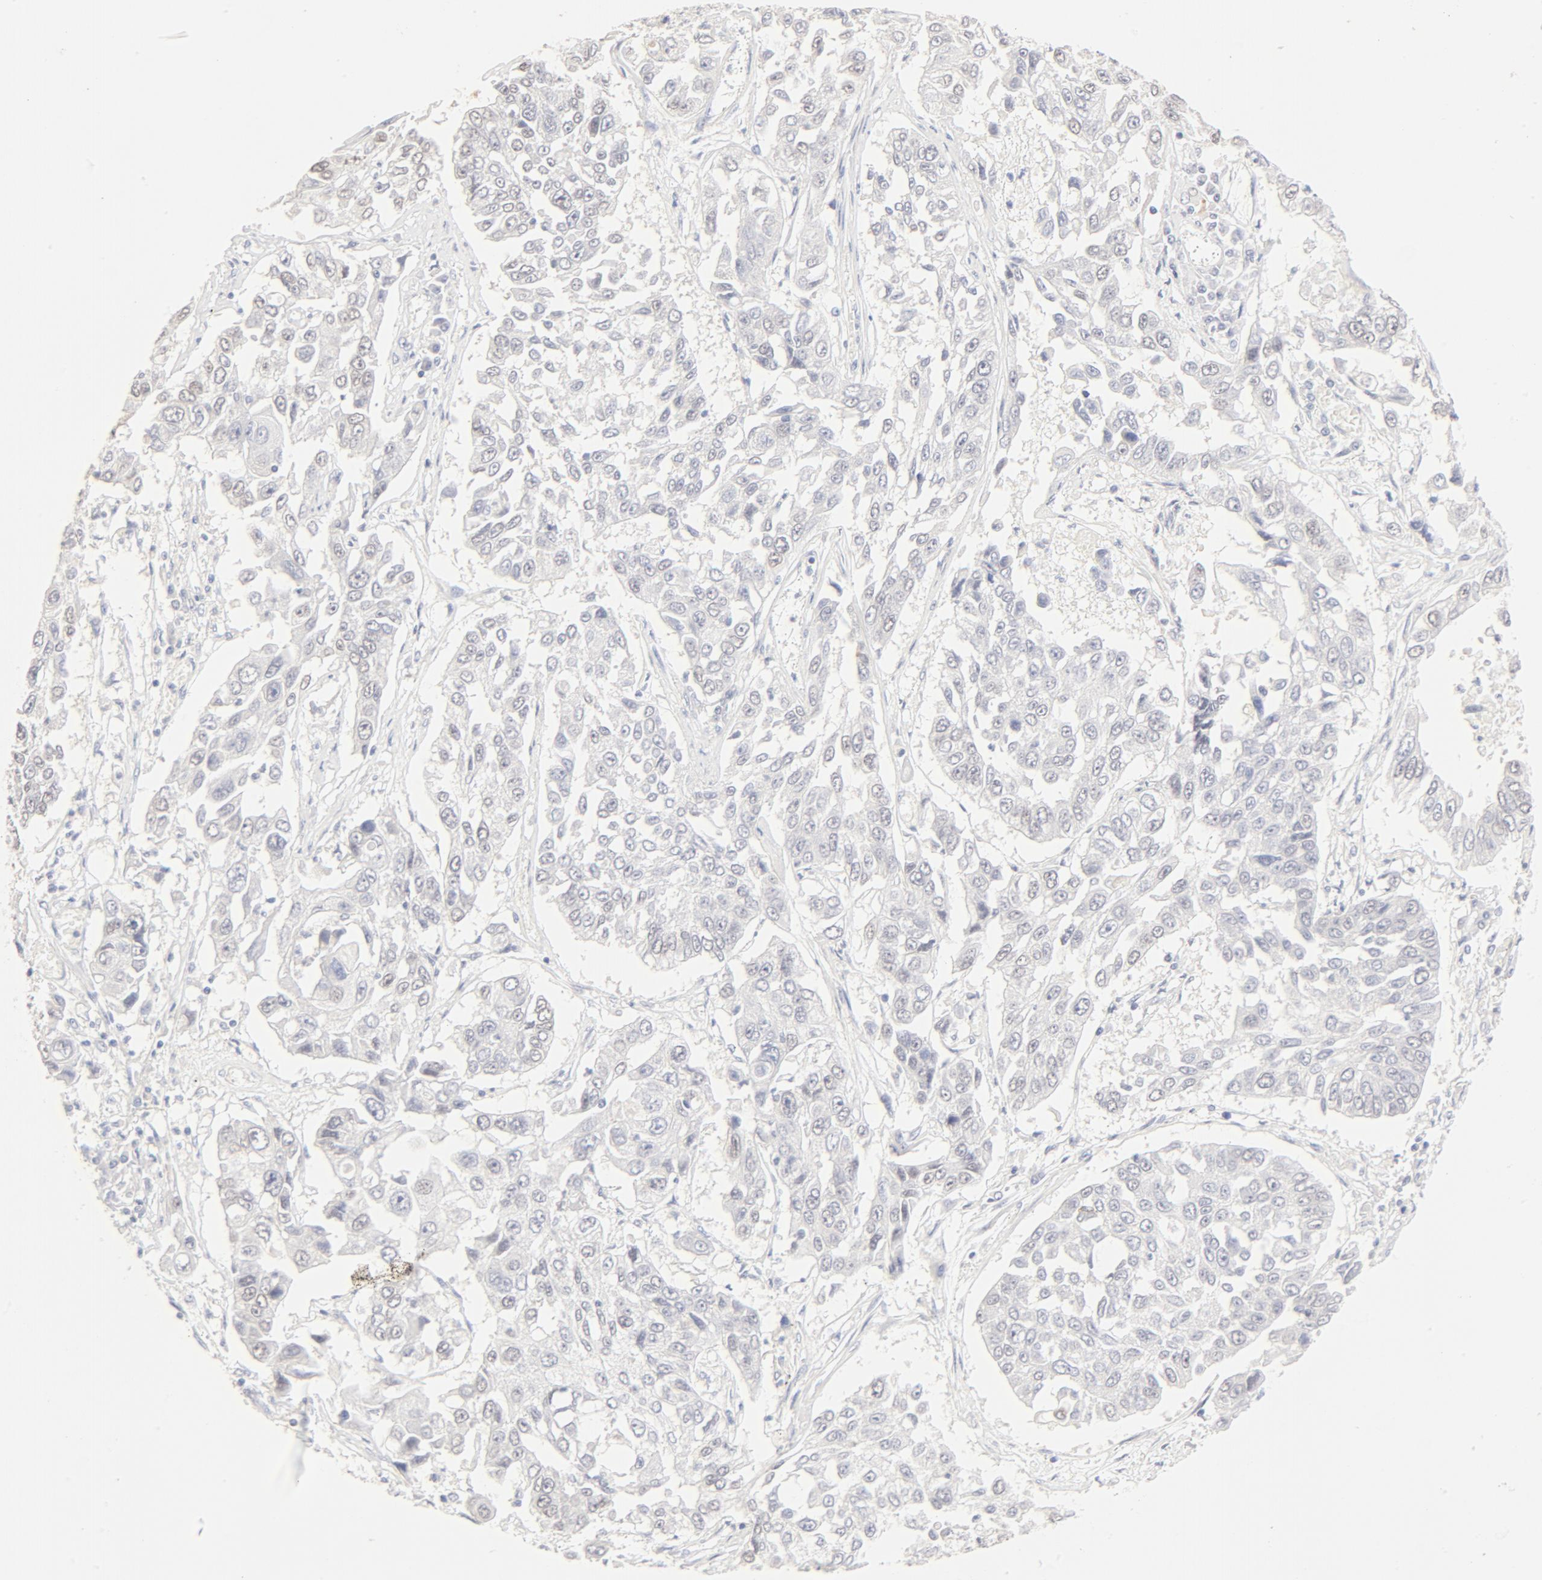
{"staining": {"intensity": "negative", "quantity": "none", "location": "none"}, "tissue": "lung cancer", "cell_type": "Tumor cells", "image_type": "cancer", "snomed": [{"axis": "morphology", "description": "Squamous cell carcinoma, NOS"}, {"axis": "topography", "description": "Lung"}], "caption": "Tumor cells are negative for protein expression in human squamous cell carcinoma (lung).", "gene": "FCGBP", "patient": {"sex": "male", "age": 71}}